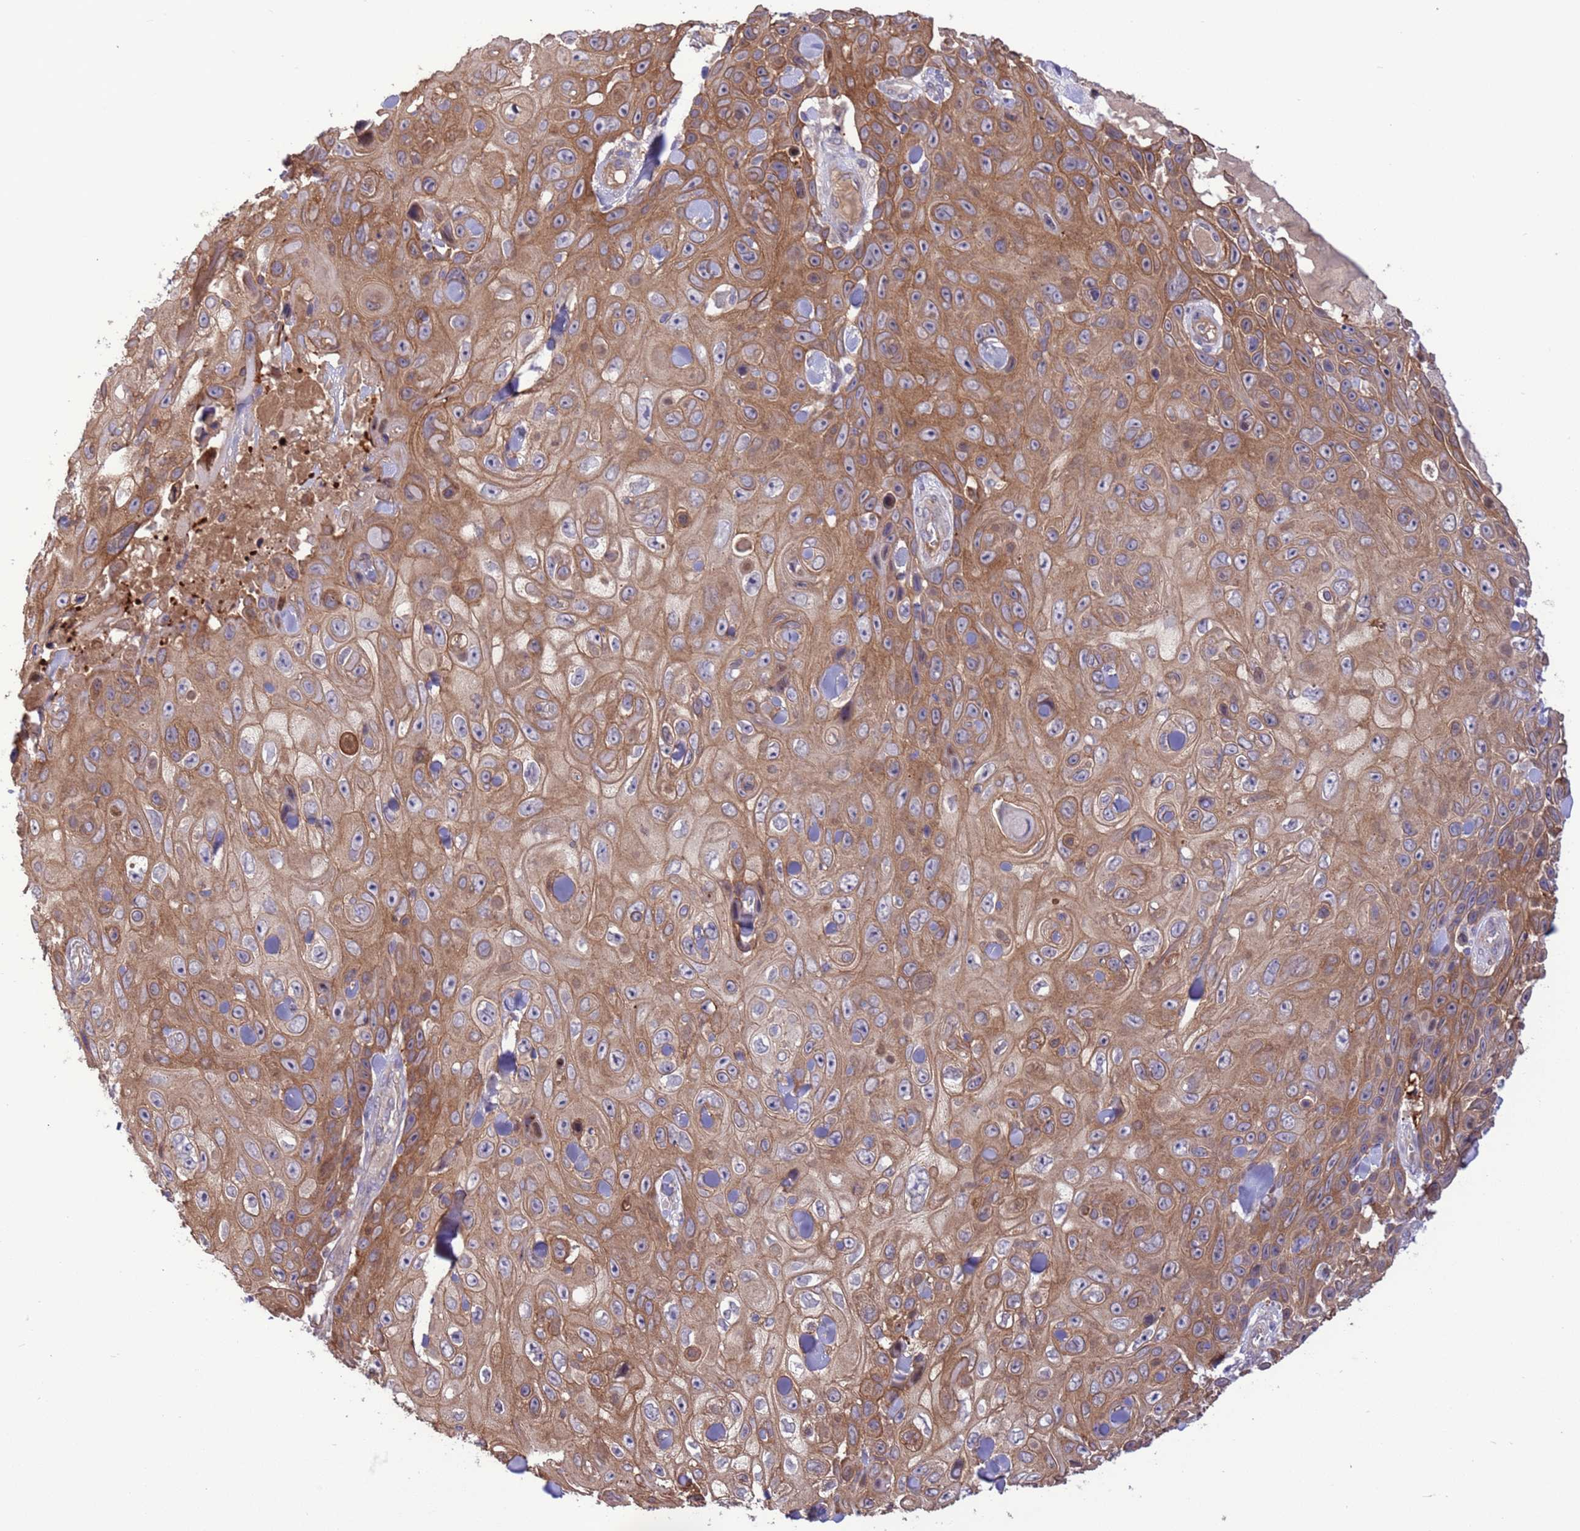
{"staining": {"intensity": "moderate", "quantity": ">75%", "location": "cytoplasmic/membranous"}, "tissue": "skin cancer", "cell_type": "Tumor cells", "image_type": "cancer", "snomed": [{"axis": "morphology", "description": "Squamous cell carcinoma, NOS"}, {"axis": "topography", "description": "Skin"}], "caption": "Skin cancer (squamous cell carcinoma) tissue reveals moderate cytoplasmic/membranous staining in about >75% of tumor cells", "gene": "GJA10", "patient": {"sex": "male", "age": 82}}